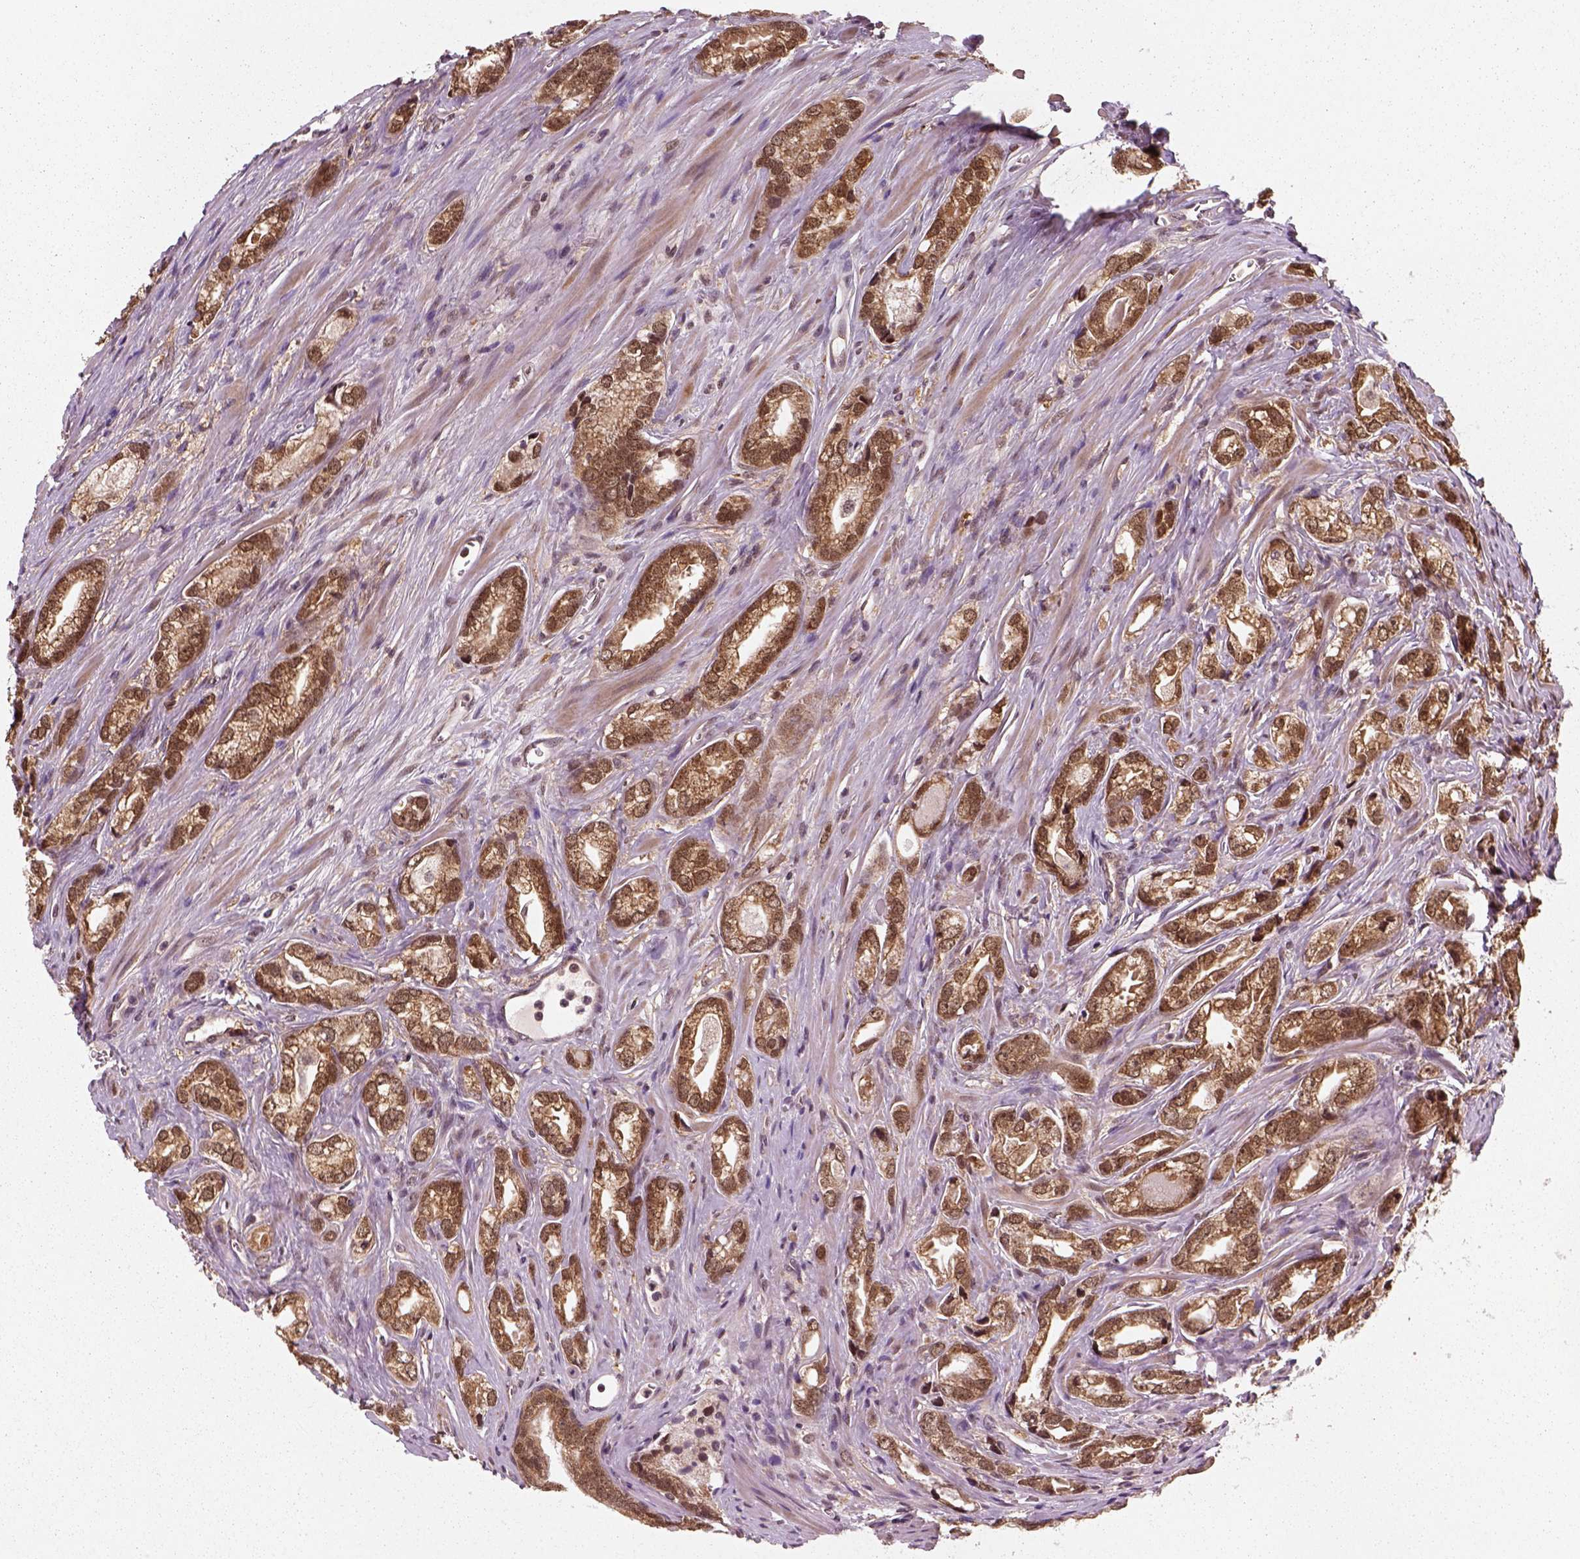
{"staining": {"intensity": "moderate", "quantity": ">75%", "location": "cytoplasmic/membranous,nuclear"}, "tissue": "prostate cancer", "cell_type": "Tumor cells", "image_type": "cancer", "snomed": [{"axis": "morphology", "description": "Adenocarcinoma, NOS"}, {"axis": "morphology", "description": "Adenocarcinoma, High grade"}, {"axis": "topography", "description": "Prostate"}], "caption": "Tumor cells show medium levels of moderate cytoplasmic/membranous and nuclear staining in approximately >75% of cells in adenocarcinoma (prostate).", "gene": "NUDT9", "patient": {"sex": "male", "age": 70}}